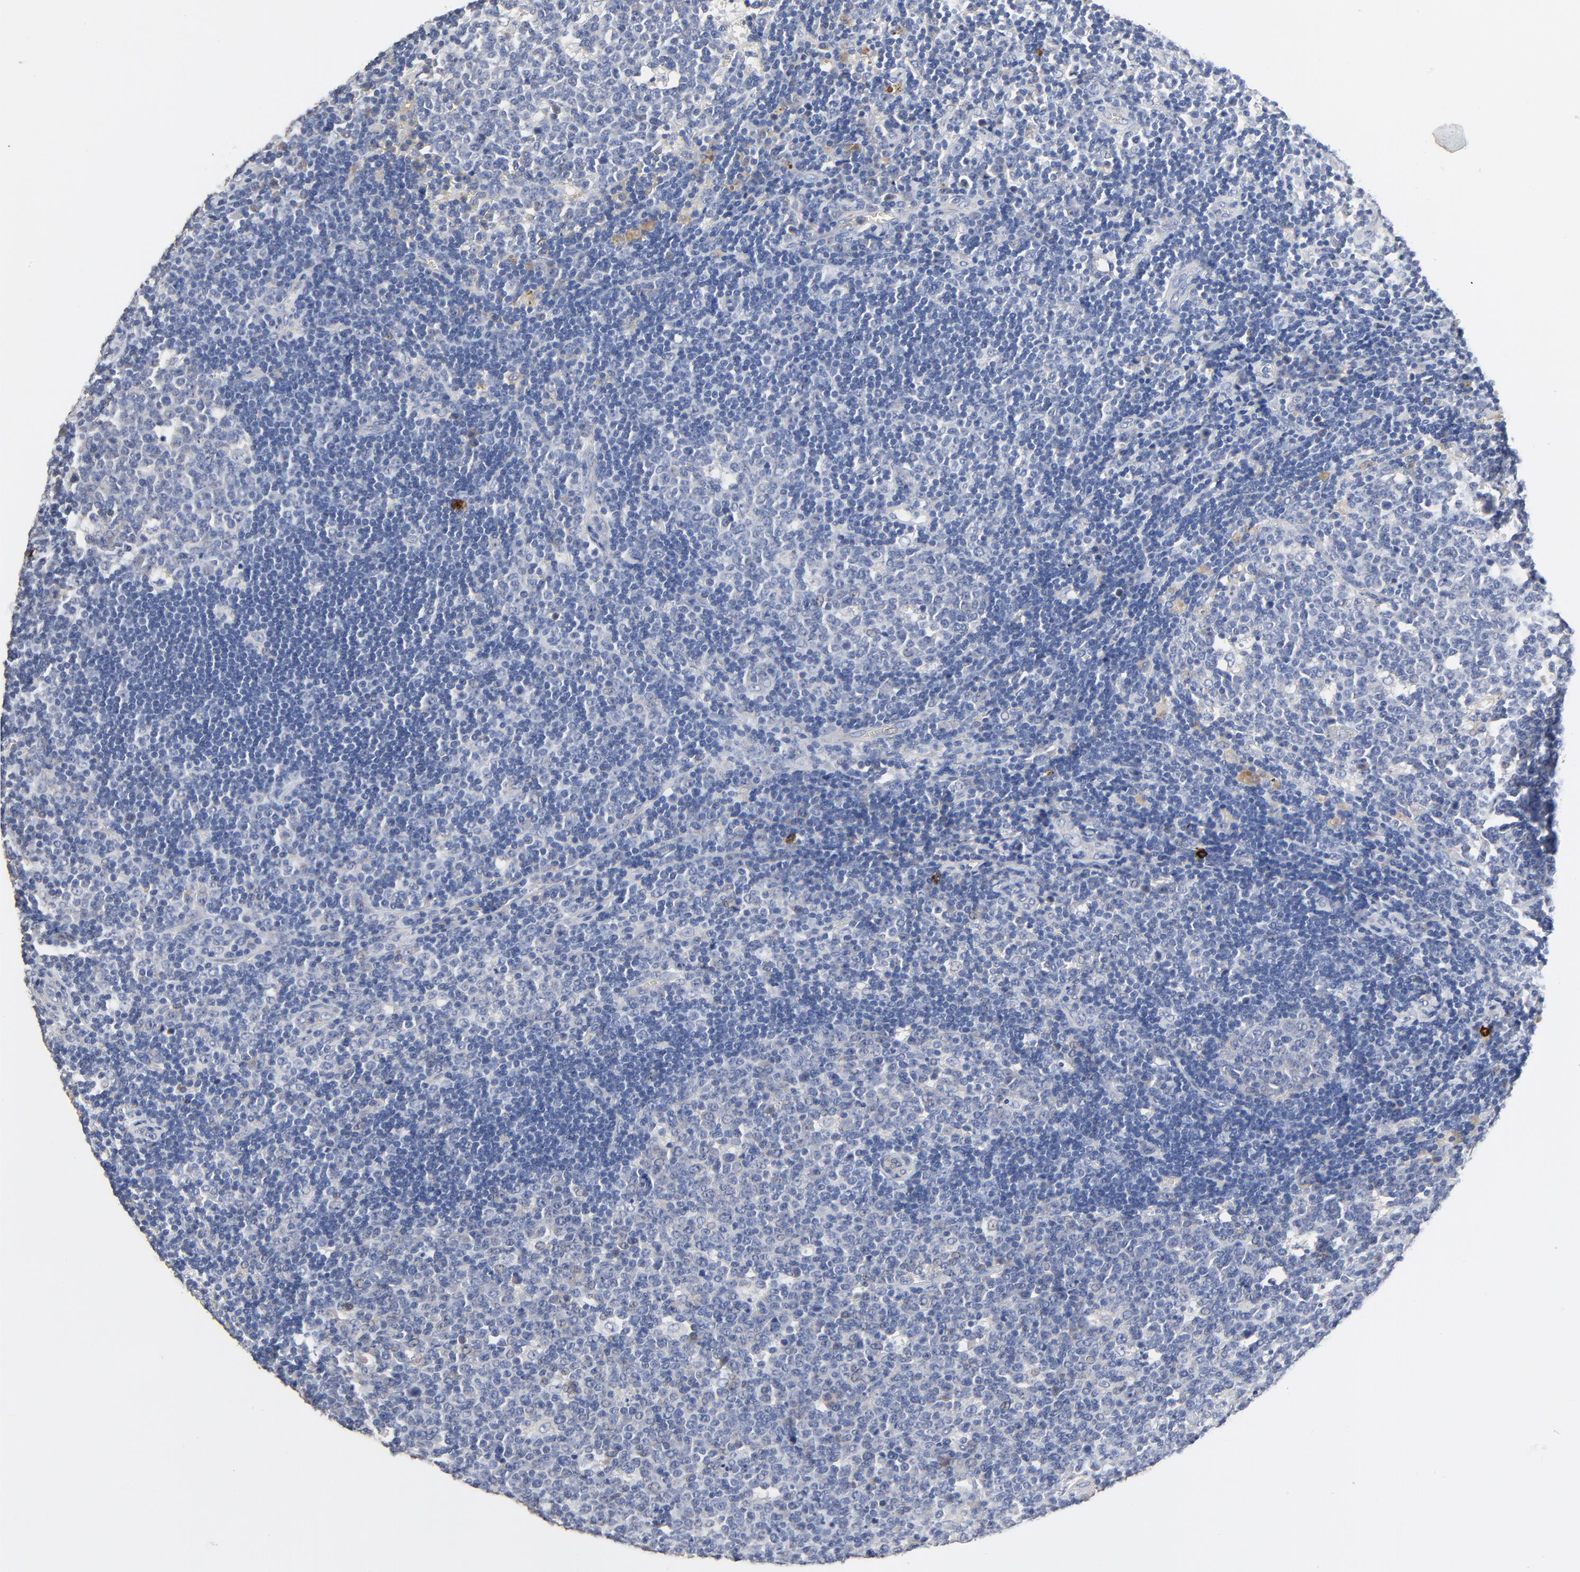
{"staining": {"intensity": "negative", "quantity": "none", "location": "none"}, "tissue": "lymph node", "cell_type": "Germinal center cells", "image_type": "normal", "snomed": [{"axis": "morphology", "description": "Normal tissue, NOS"}, {"axis": "topography", "description": "Lymph node"}, {"axis": "topography", "description": "Salivary gland"}], "caption": "Unremarkable lymph node was stained to show a protein in brown. There is no significant staining in germinal center cells. (Immunohistochemistry, brightfield microscopy, high magnification).", "gene": "FBXL5", "patient": {"sex": "male", "age": 8}}